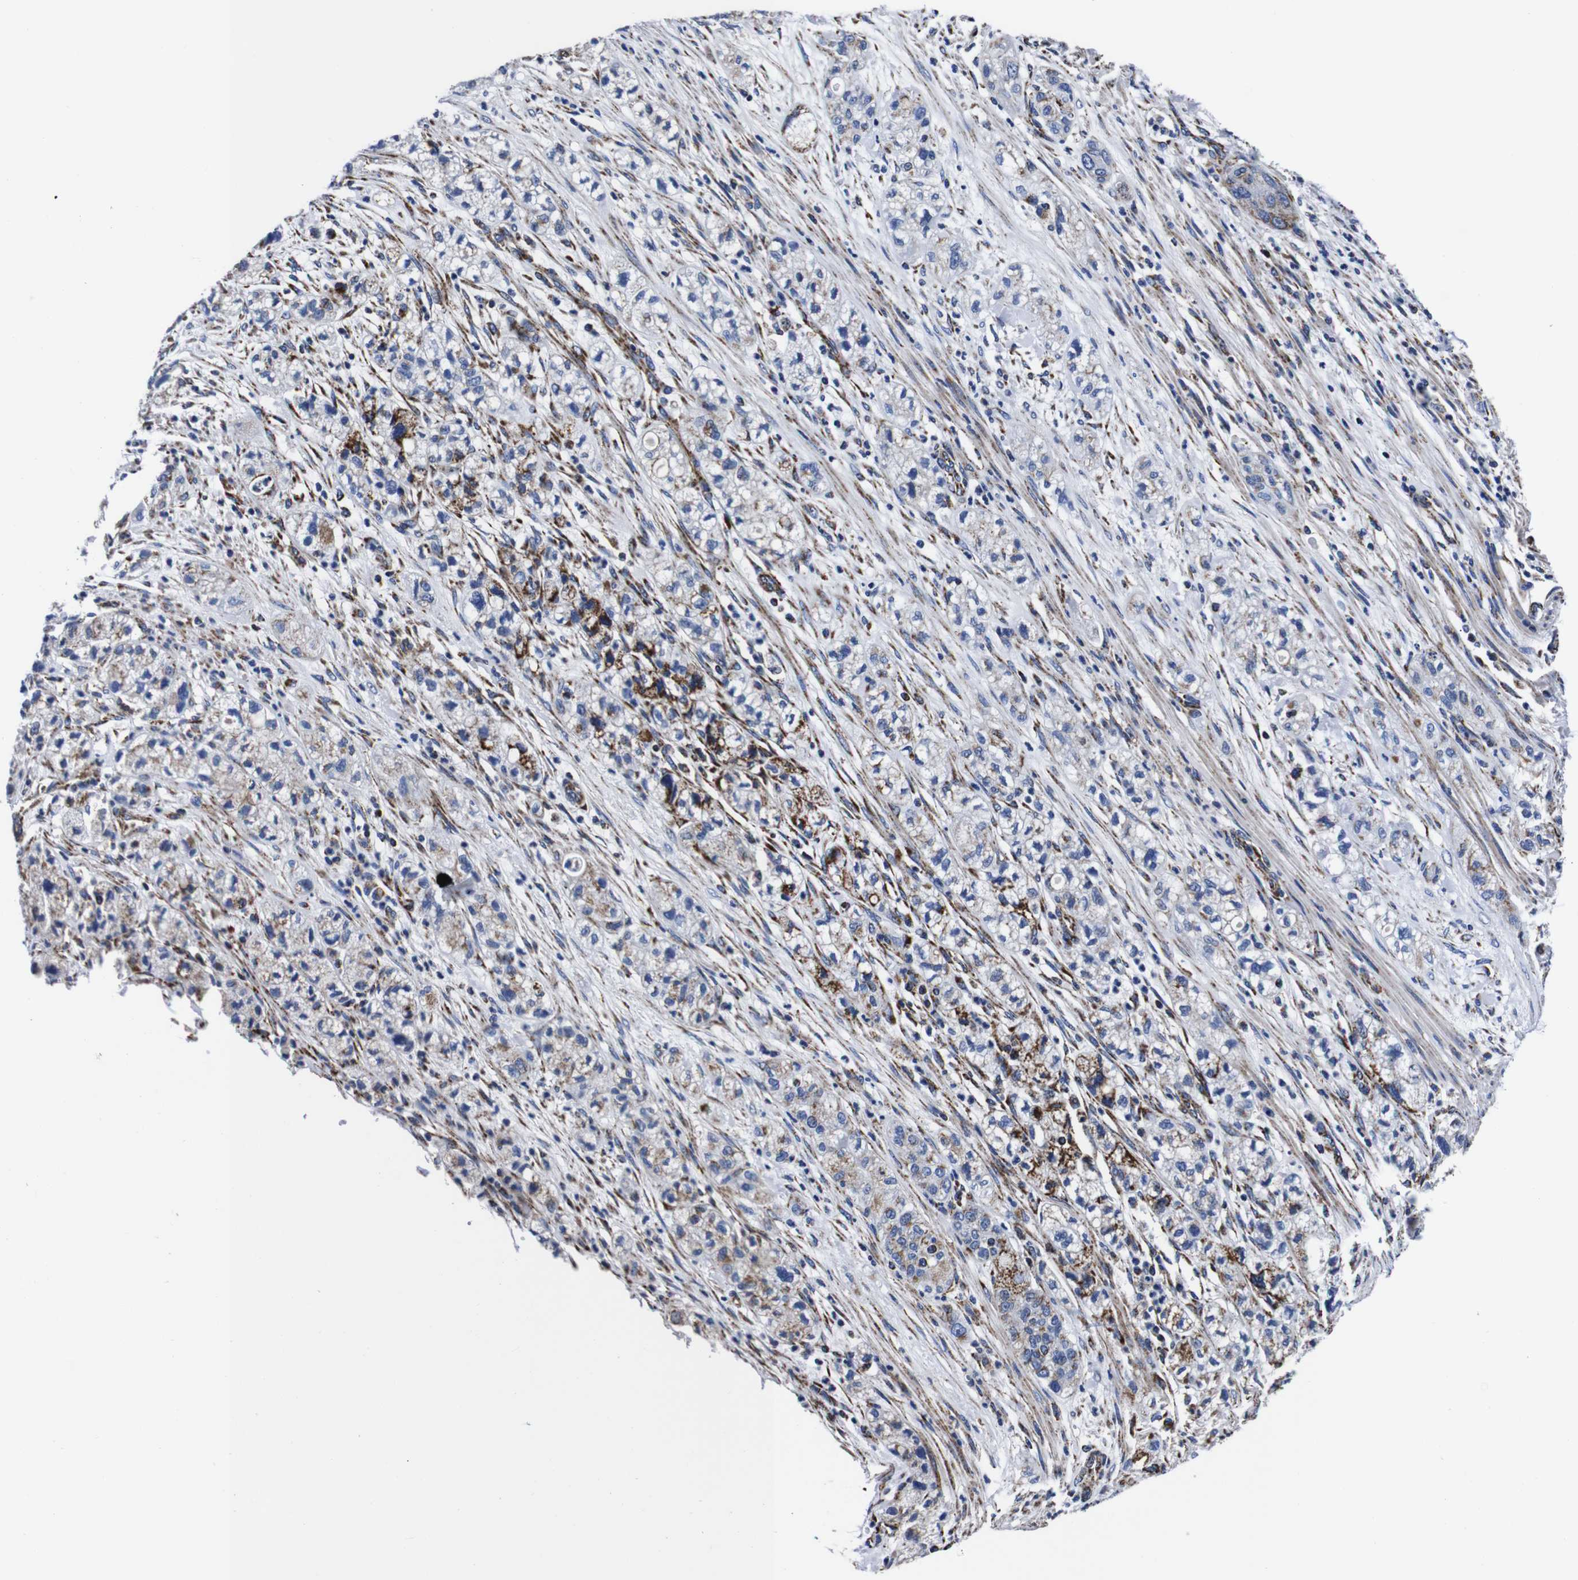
{"staining": {"intensity": "negative", "quantity": "none", "location": "none"}, "tissue": "pancreatic cancer", "cell_type": "Tumor cells", "image_type": "cancer", "snomed": [{"axis": "morphology", "description": "Adenocarcinoma, NOS"}, {"axis": "topography", "description": "Pancreas"}], "caption": "This is an IHC image of adenocarcinoma (pancreatic). There is no staining in tumor cells.", "gene": "FKBP9", "patient": {"sex": "female", "age": 78}}